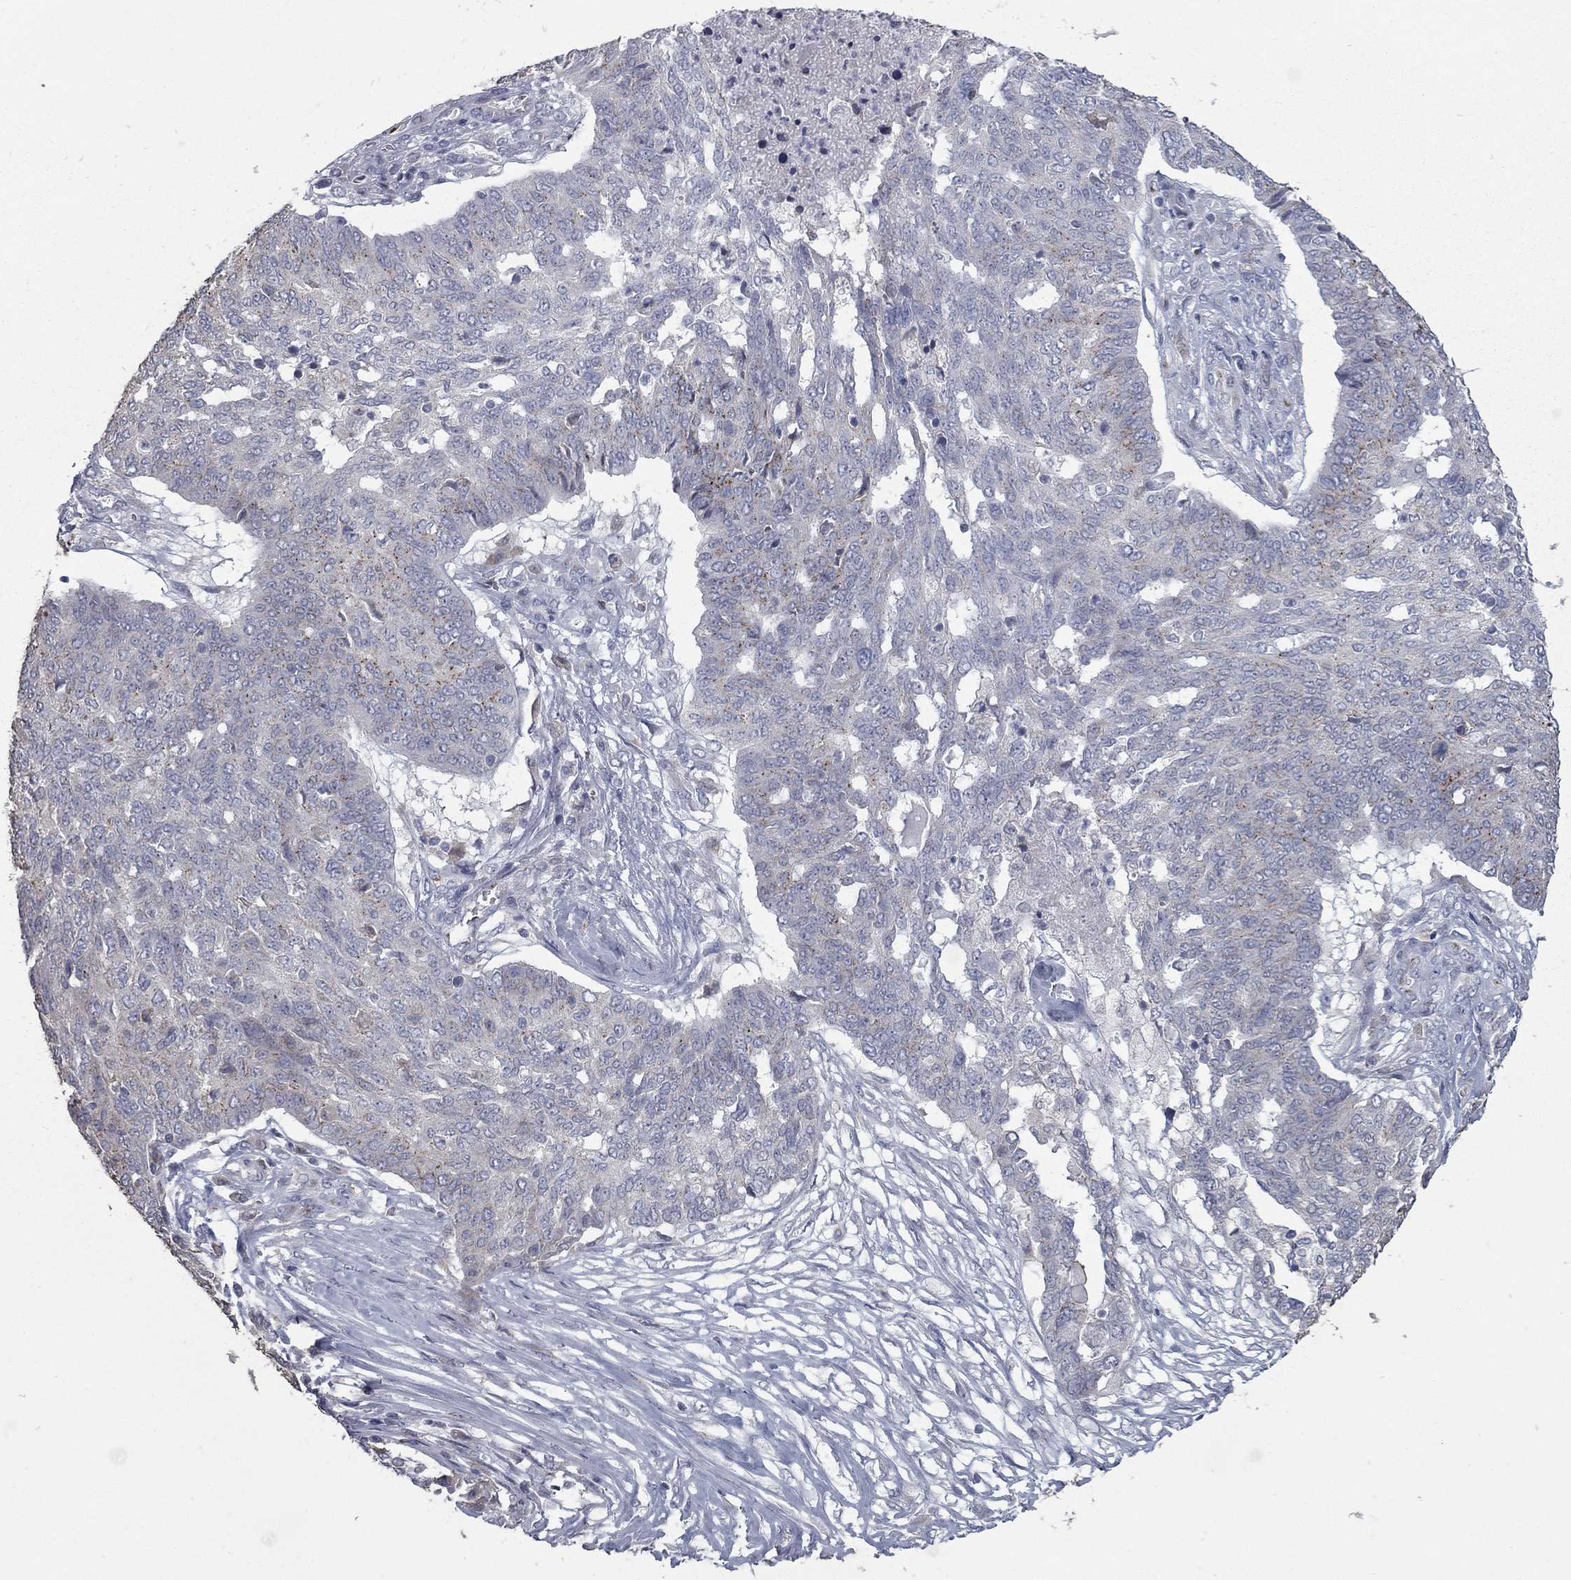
{"staining": {"intensity": "weak", "quantity": "<25%", "location": "cytoplasmic/membranous"}, "tissue": "ovarian cancer", "cell_type": "Tumor cells", "image_type": "cancer", "snomed": [{"axis": "morphology", "description": "Cystadenocarcinoma, serous, NOS"}, {"axis": "topography", "description": "Ovary"}], "caption": "Immunohistochemical staining of serous cystadenocarcinoma (ovarian) reveals no significant positivity in tumor cells.", "gene": "KIAA0319L", "patient": {"sex": "female", "age": 67}}